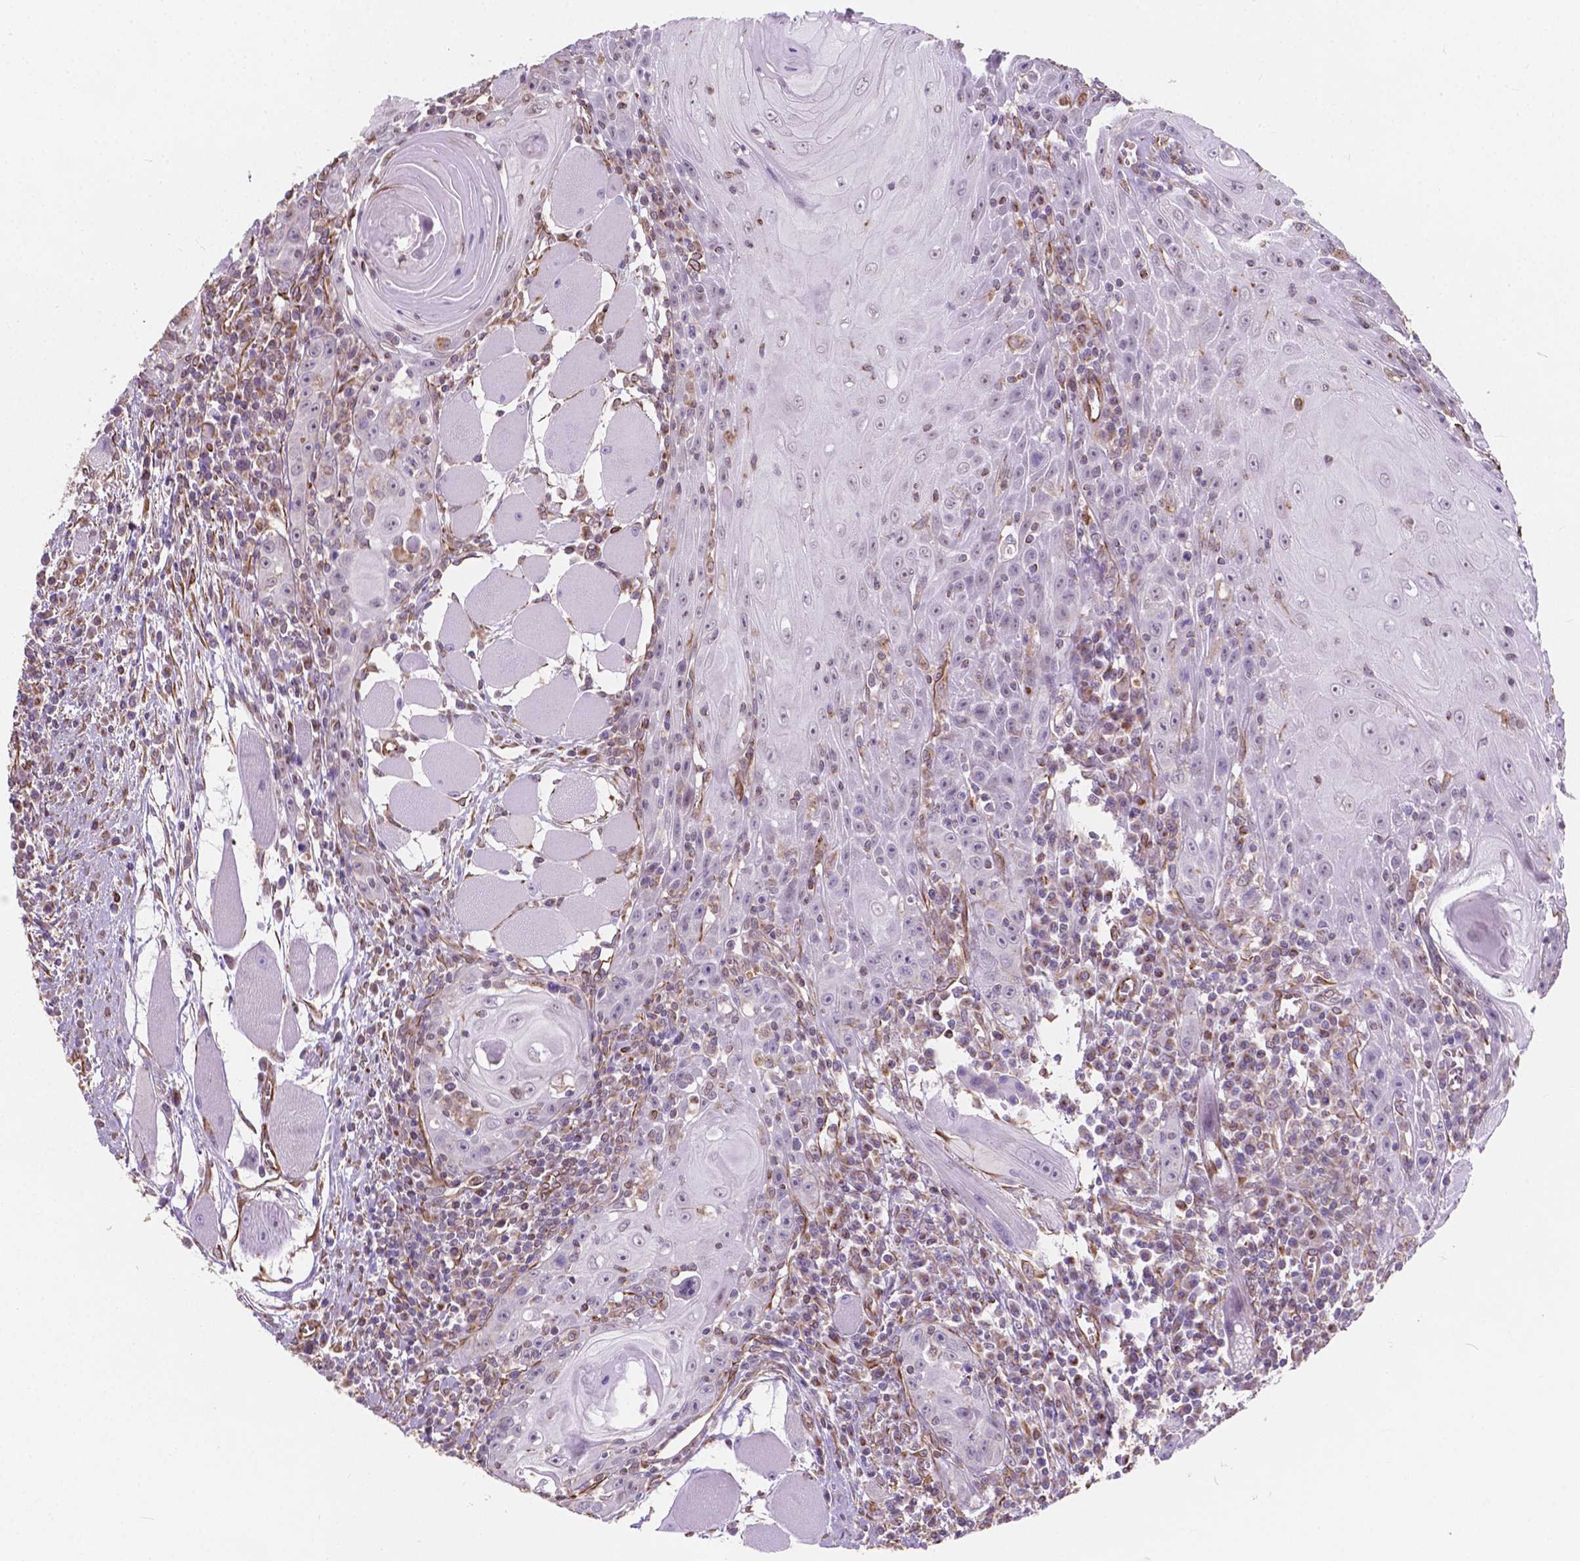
{"staining": {"intensity": "negative", "quantity": "none", "location": "none"}, "tissue": "head and neck cancer", "cell_type": "Tumor cells", "image_type": "cancer", "snomed": [{"axis": "morphology", "description": "Normal tissue, NOS"}, {"axis": "morphology", "description": "Squamous cell carcinoma, NOS"}, {"axis": "topography", "description": "Oral tissue"}, {"axis": "topography", "description": "Head-Neck"}], "caption": "Human head and neck cancer (squamous cell carcinoma) stained for a protein using IHC displays no staining in tumor cells.", "gene": "AMOT", "patient": {"sex": "male", "age": 52}}